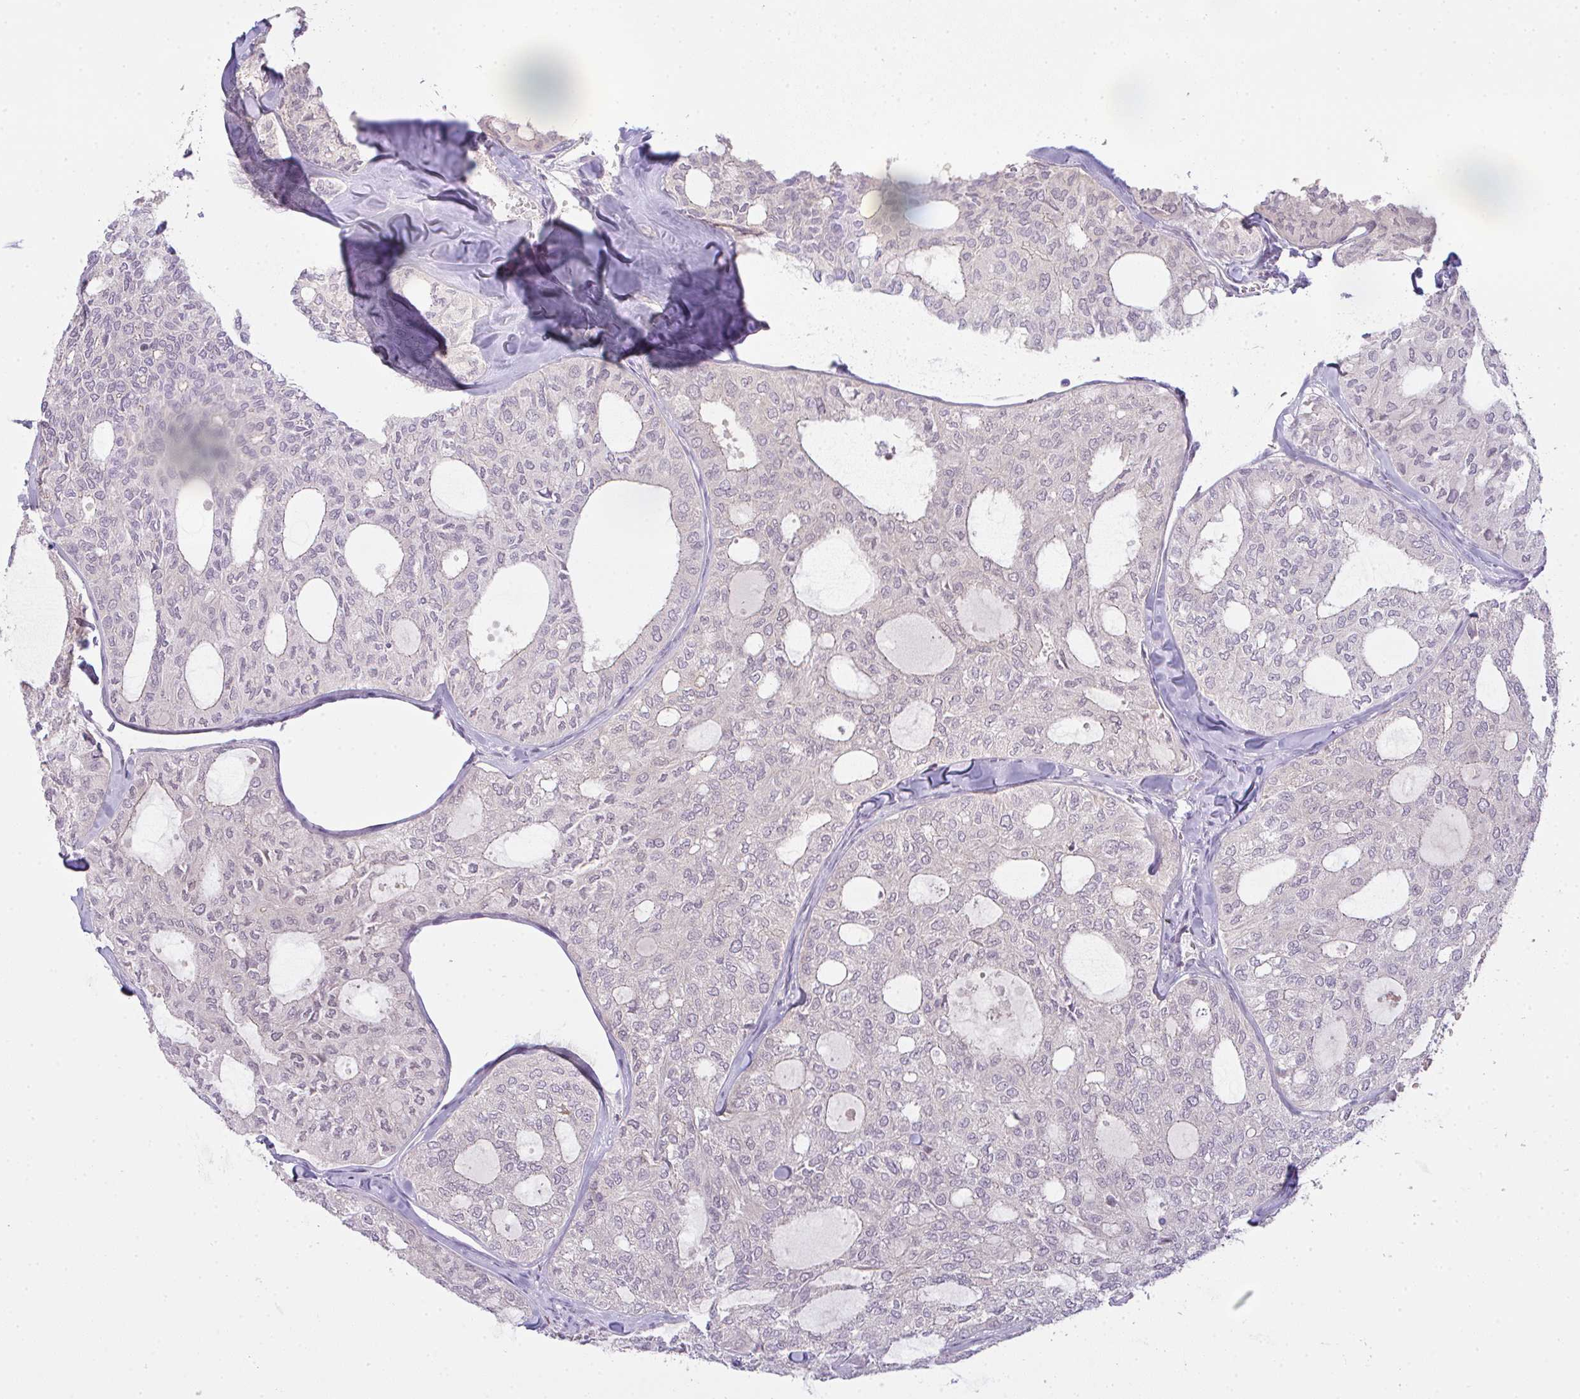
{"staining": {"intensity": "negative", "quantity": "none", "location": "none"}, "tissue": "thyroid cancer", "cell_type": "Tumor cells", "image_type": "cancer", "snomed": [{"axis": "morphology", "description": "Follicular adenoma carcinoma, NOS"}, {"axis": "topography", "description": "Thyroid gland"}], "caption": "This is an immunohistochemistry (IHC) photomicrograph of human follicular adenoma carcinoma (thyroid). There is no expression in tumor cells.", "gene": "CSE1L", "patient": {"sex": "male", "age": 75}}